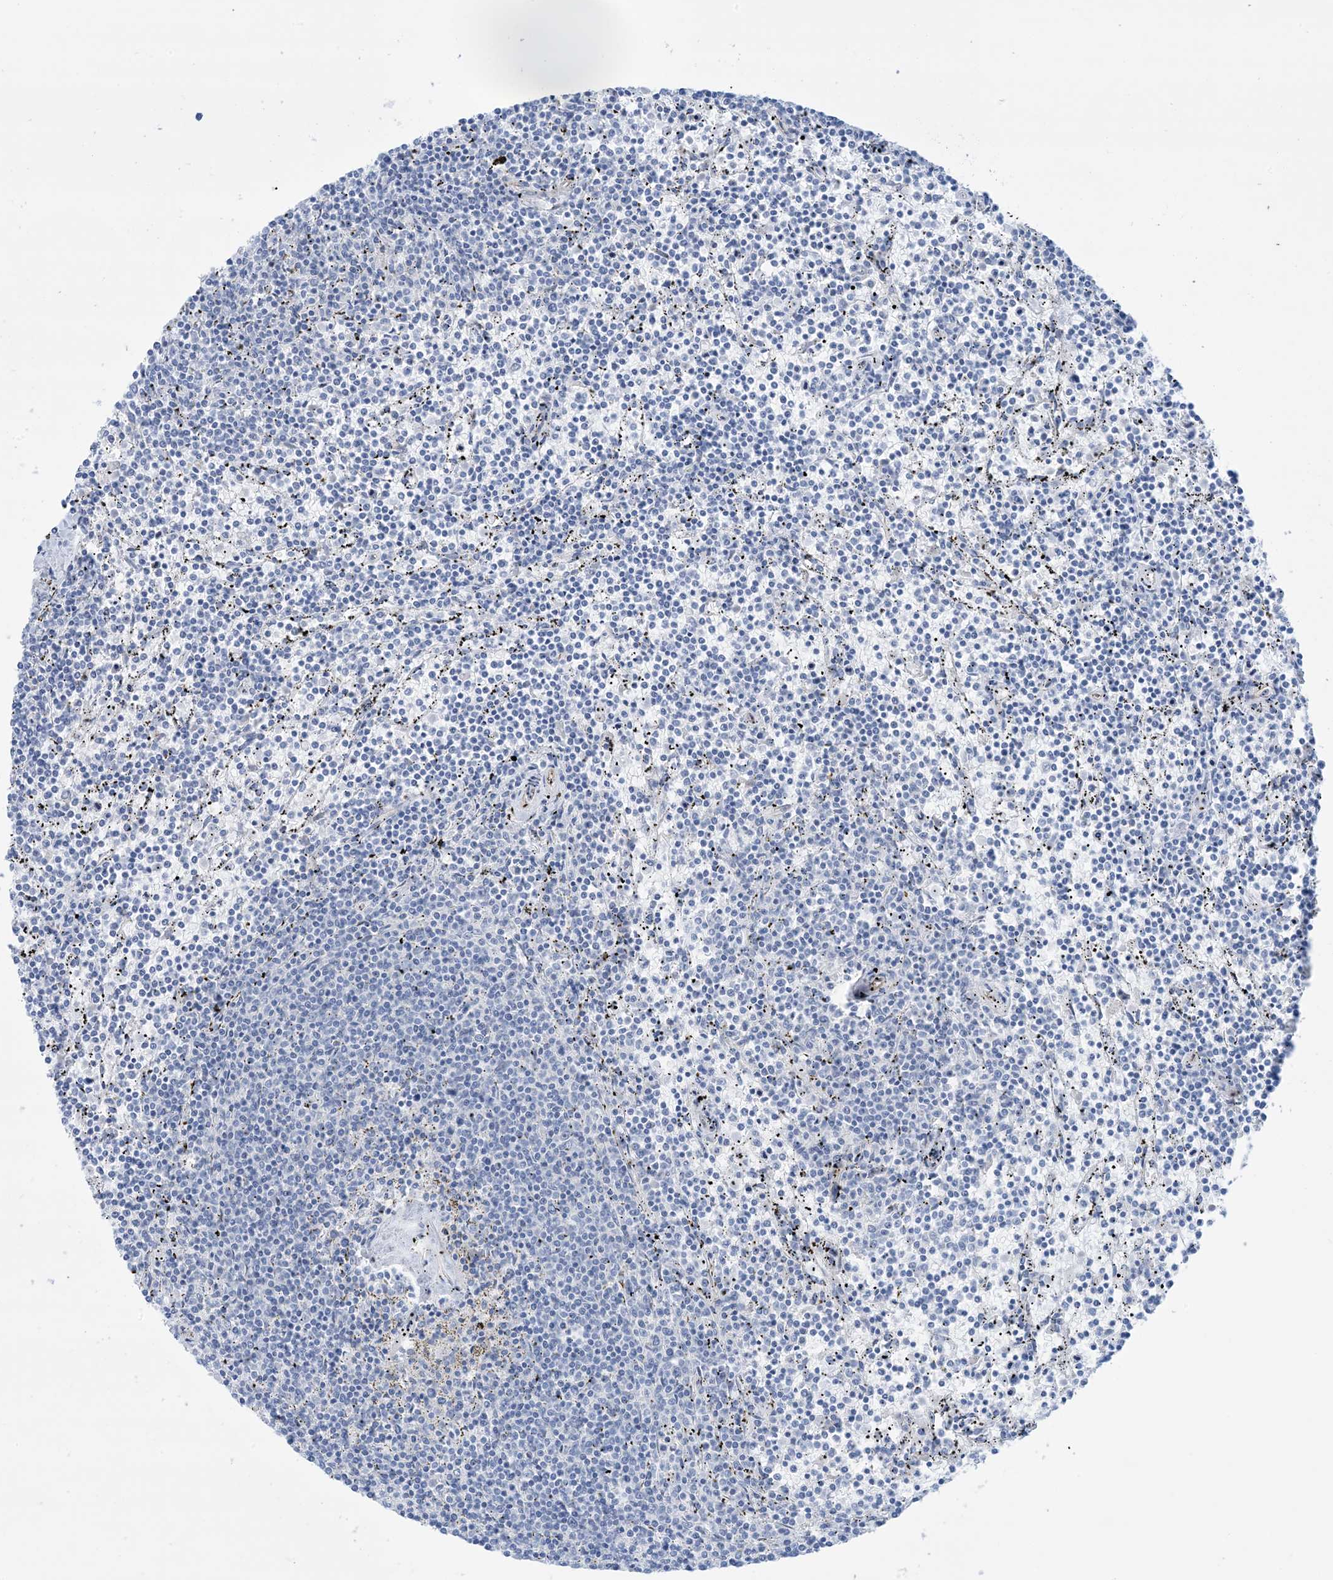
{"staining": {"intensity": "negative", "quantity": "none", "location": "none"}, "tissue": "lymphoma", "cell_type": "Tumor cells", "image_type": "cancer", "snomed": [{"axis": "morphology", "description": "Malignant lymphoma, non-Hodgkin's type, Low grade"}, {"axis": "topography", "description": "Spleen"}], "caption": "An immunohistochemistry (IHC) histopathology image of low-grade malignant lymphoma, non-Hodgkin's type is shown. There is no staining in tumor cells of low-grade malignant lymphoma, non-Hodgkin's type. (DAB IHC with hematoxylin counter stain).", "gene": "ATP11C", "patient": {"sex": "female", "age": 50}}